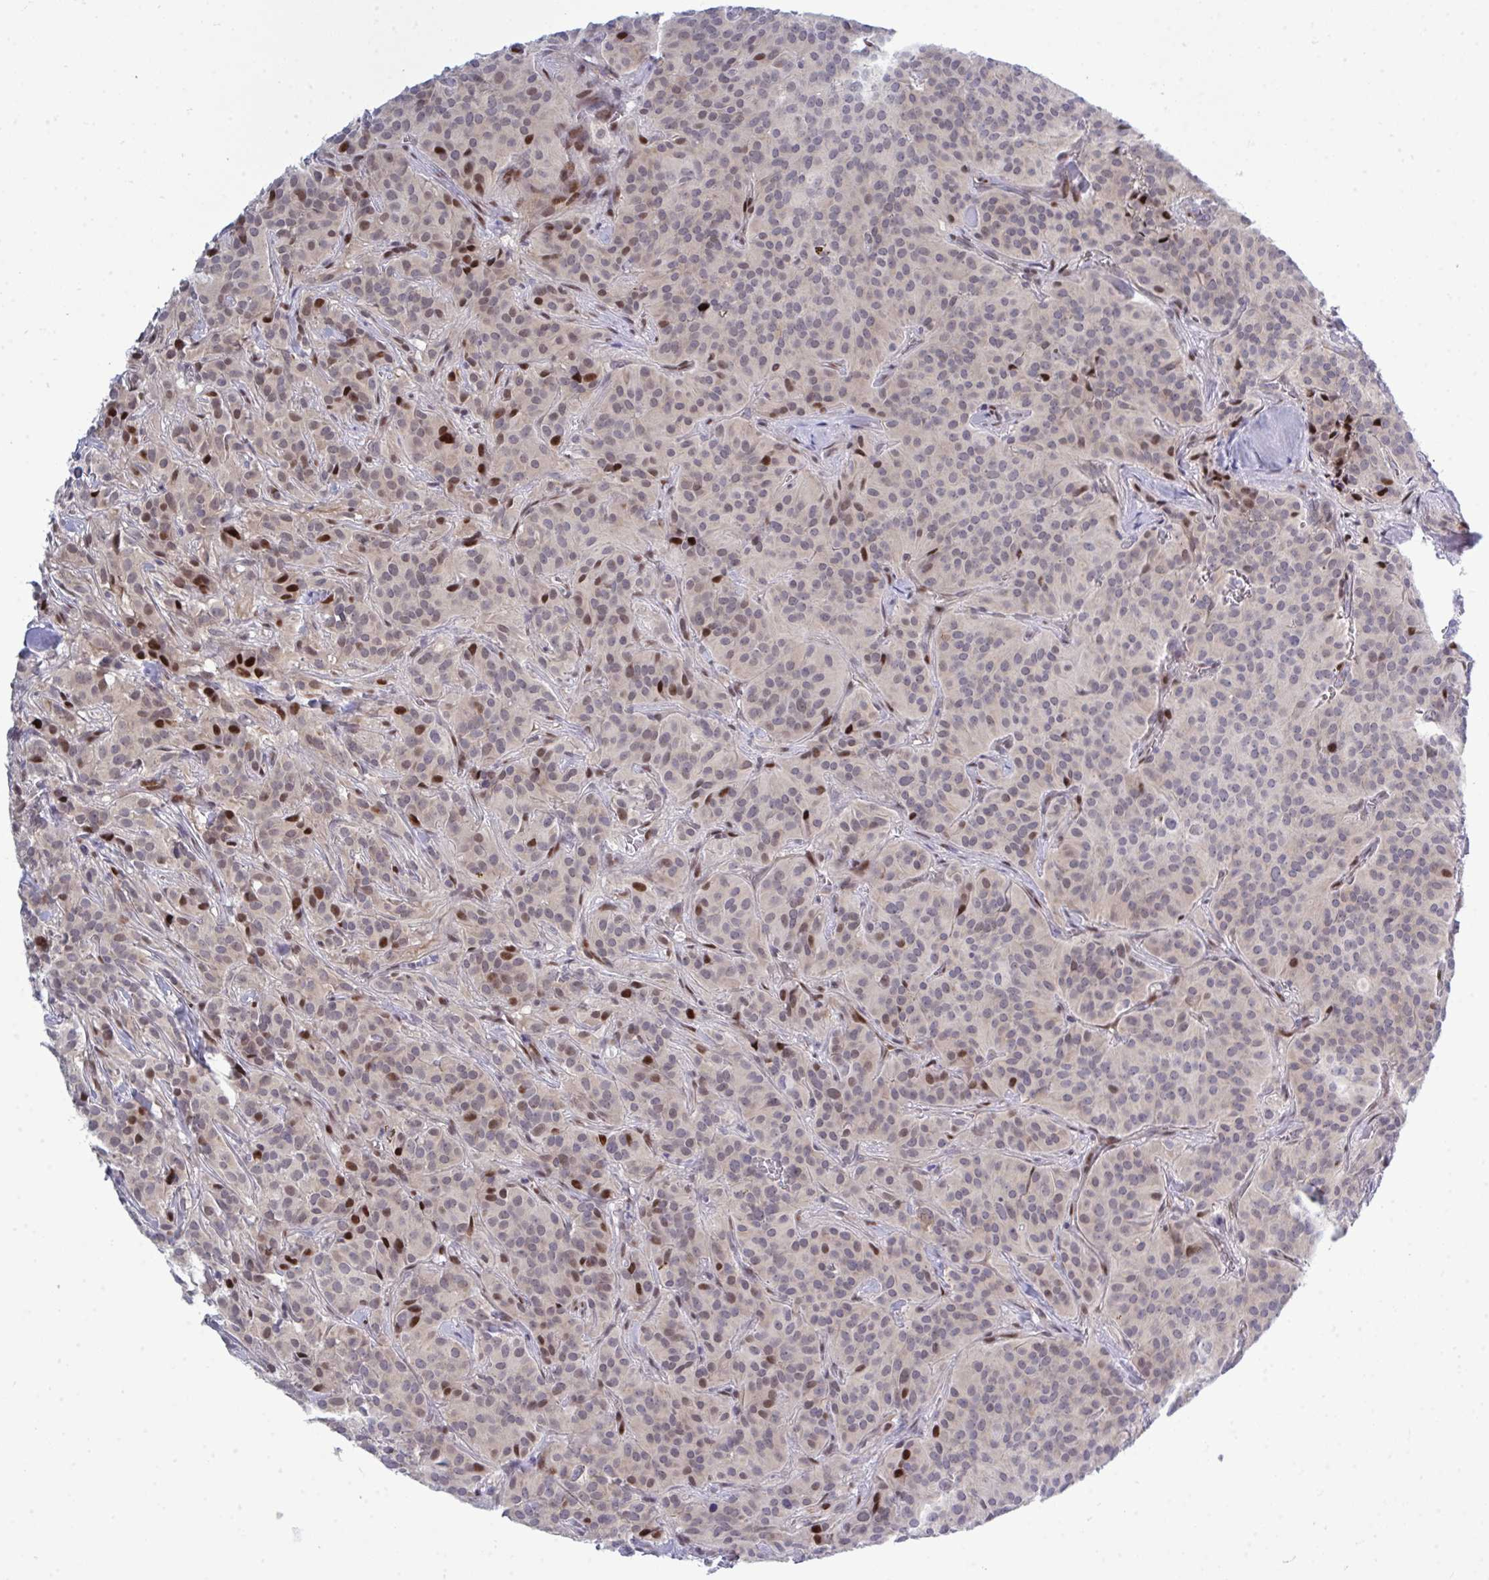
{"staining": {"intensity": "strong", "quantity": "<25%", "location": "nuclear"}, "tissue": "glioma", "cell_type": "Tumor cells", "image_type": "cancer", "snomed": [{"axis": "morphology", "description": "Glioma, malignant, Low grade"}, {"axis": "topography", "description": "Brain"}], "caption": "High-power microscopy captured an IHC histopathology image of low-grade glioma (malignant), revealing strong nuclear staining in approximately <25% of tumor cells. (DAB (3,3'-diaminobenzidine) IHC with brightfield microscopy, high magnification).", "gene": "TAB1", "patient": {"sex": "male", "age": 42}}